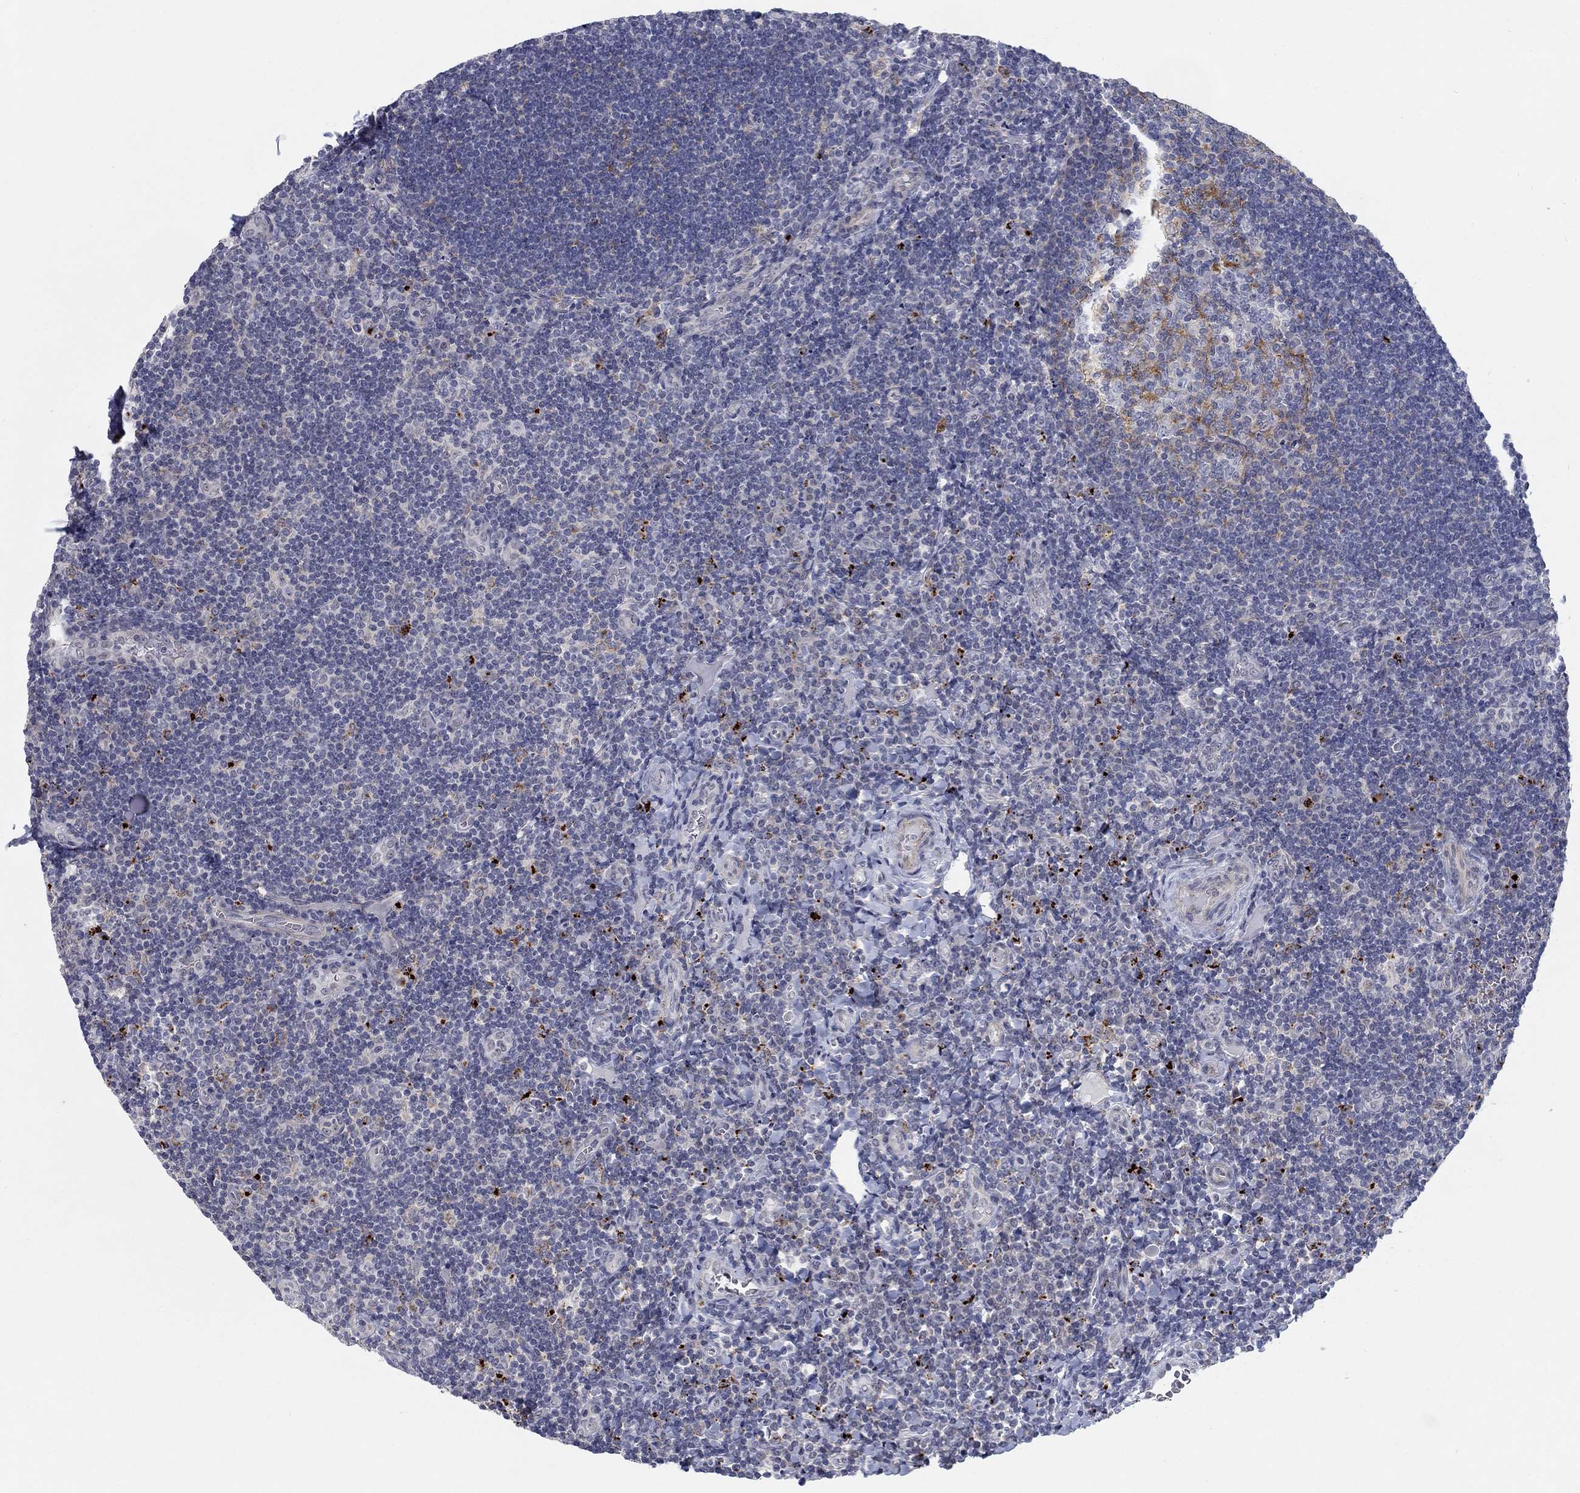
{"staining": {"intensity": "negative", "quantity": "none", "location": "none"}, "tissue": "tonsil", "cell_type": "Germinal center cells", "image_type": "normal", "snomed": [{"axis": "morphology", "description": "Normal tissue, NOS"}, {"axis": "morphology", "description": "Inflammation, NOS"}, {"axis": "topography", "description": "Tonsil"}], "caption": "DAB (3,3'-diaminobenzidine) immunohistochemical staining of unremarkable tonsil demonstrates no significant staining in germinal center cells.", "gene": "MTSS2", "patient": {"sex": "female", "age": 31}}